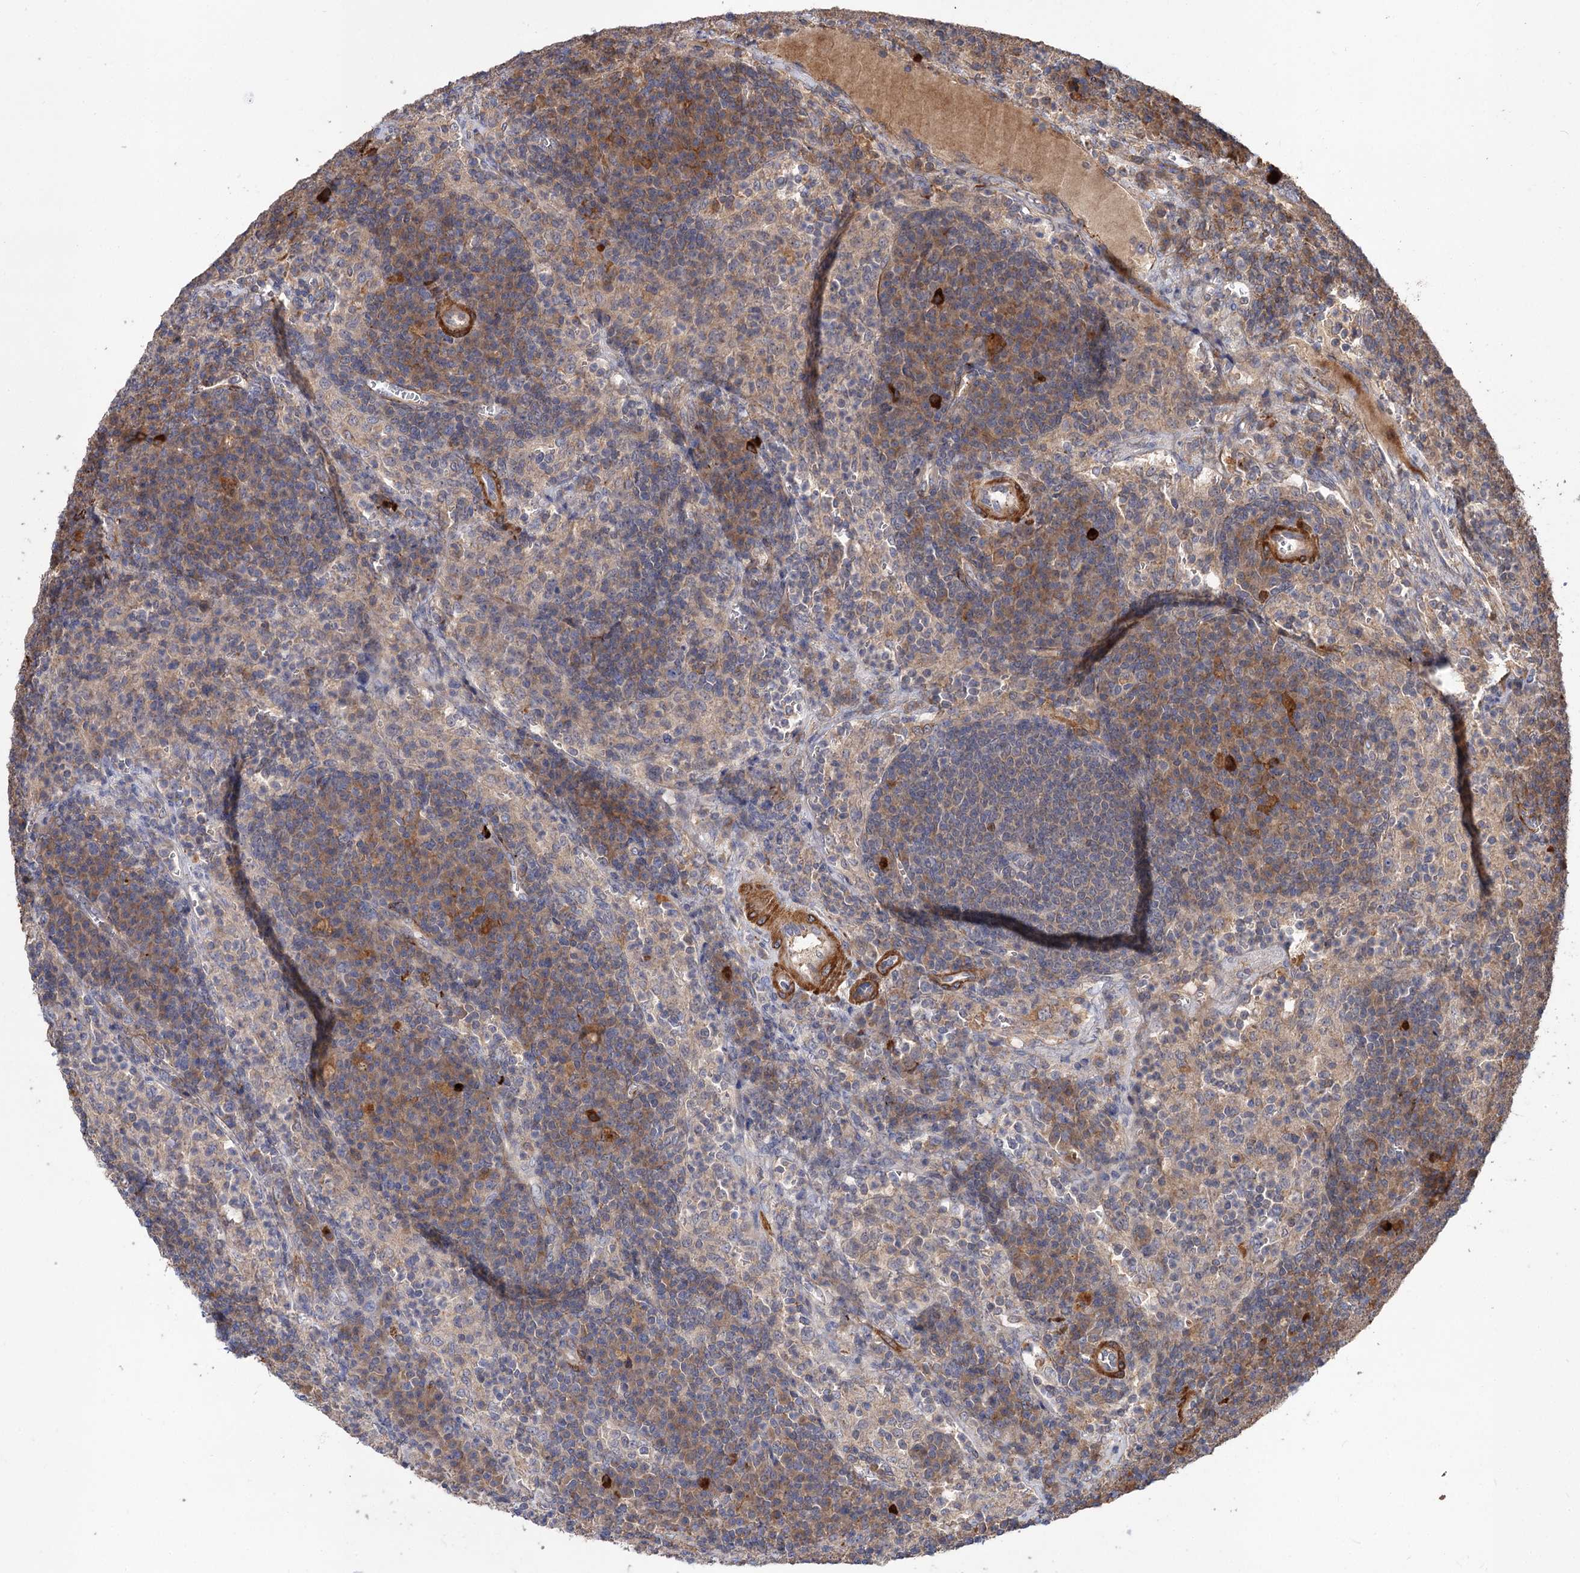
{"staining": {"intensity": "weak", "quantity": "<25%", "location": "cytoplasmic/membranous"}, "tissue": "lymph node", "cell_type": "Germinal center cells", "image_type": "normal", "snomed": [{"axis": "morphology", "description": "Normal tissue, NOS"}, {"axis": "topography", "description": "Lymph node"}], "caption": "Immunohistochemistry image of unremarkable human lymph node stained for a protein (brown), which displays no staining in germinal center cells.", "gene": "FBXW8", "patient": {"sex": "female", "age": 70}}